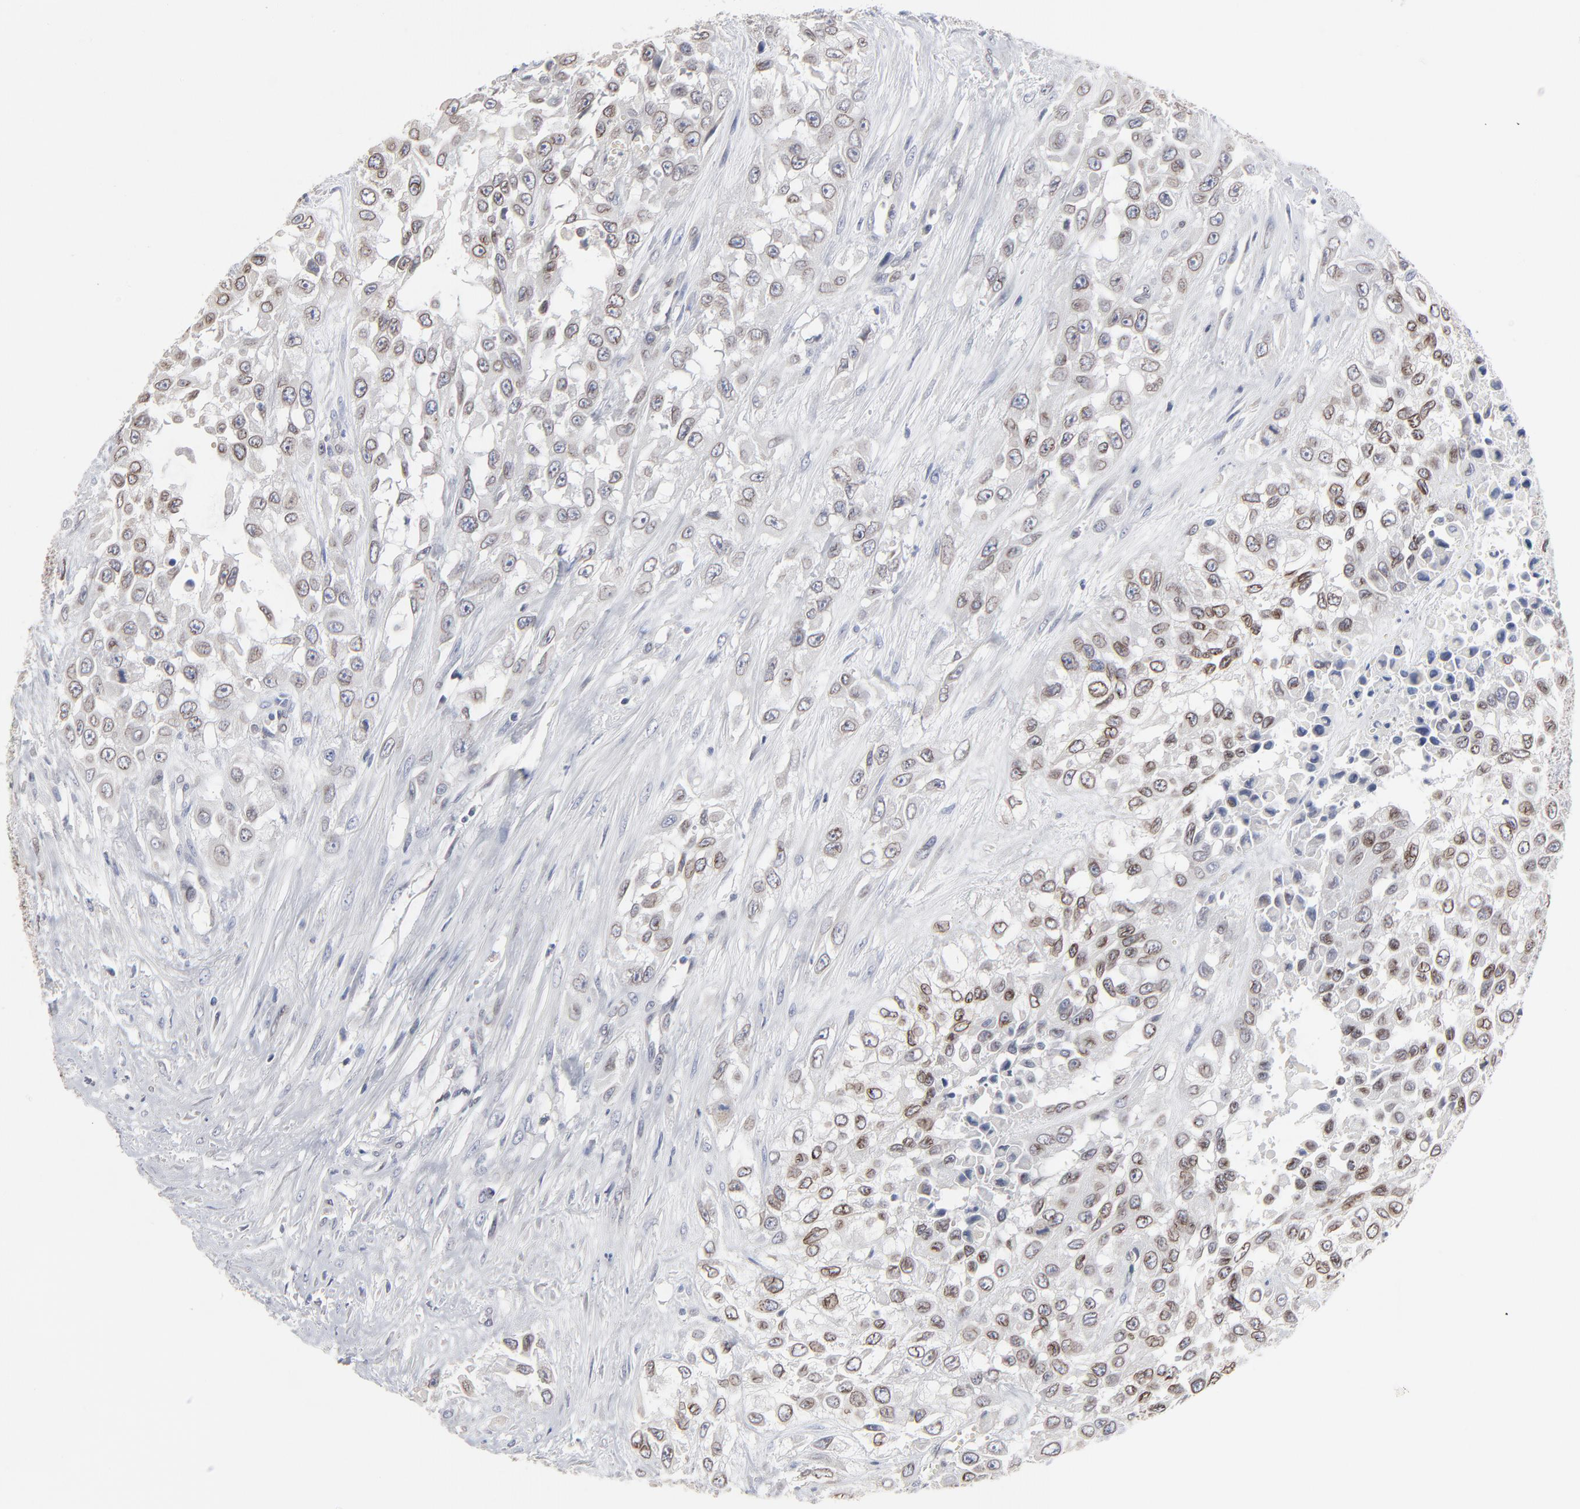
{"staining": {"intensity": "moderate", "quantity": ">75%", "location": "cytoplasmic/membranous,nuclear"}, "tissue": "urothelial cancer", "cell_type": "Tumor cells", "image_type": "cancer", "snomed": [{"axis": "morphology", "description": "Urothelial carcinoma, High grade"}, {"axis": "topography", "description": "Urinary bladder"}], "caption": "Moderate cytoplasmic/membranous and nuclear positivity is identified in approximately >75% of tumor cells in high-grade urothelial carcinoma.", "gene": "SYNE2", "patient": {"sex": "male", "age": 57}}